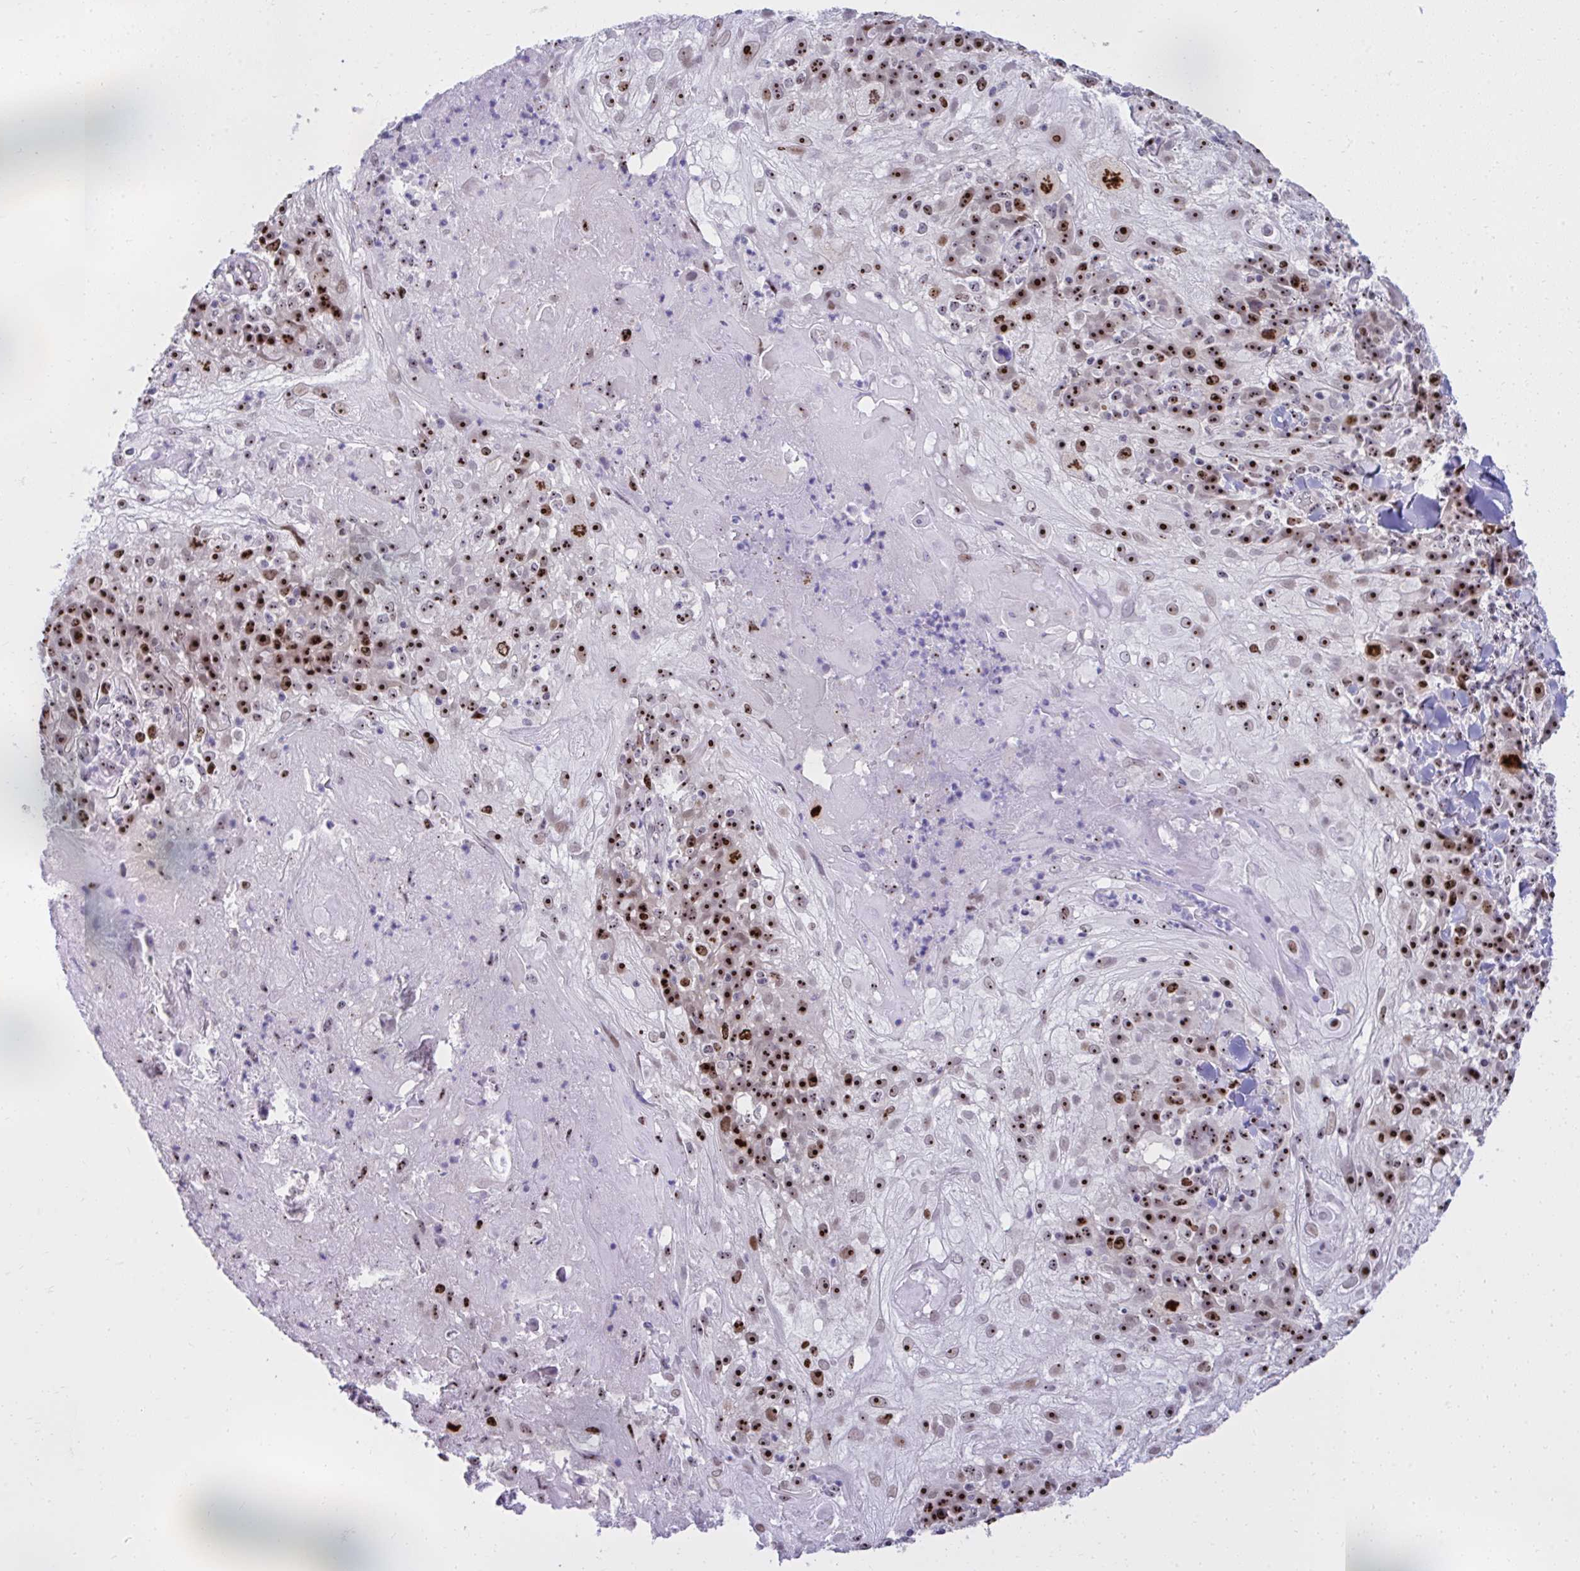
{"staining": {"intensity": "strong", "quantity": ">75%", "location": "nuclear"}, "tissue": "skin cancer", "cell_type": "Tumor cells", "image_type": "cancer", "snomed": [{"axis": "morphology", "description": "Normal tissue, NOS"}, {"axis": "morphology", "description": "Squamous cell carcinoma, NOS"}, {"axis": "topography", "description": "Skin"}], "caption": "Immunohistochemistry staining of skin cancer (squamous cell carcinoma), which reveals high levels of strong nuclear positivity in approximately >75% of tumor cells indicating strong nuclear protein staining. The staining was performed using DAB (brown) for protein detection and nuclei were counterstained in hematoxylin (blue).", "gene": "CEP72", "patient": {"sex": "female", "age": 83}}